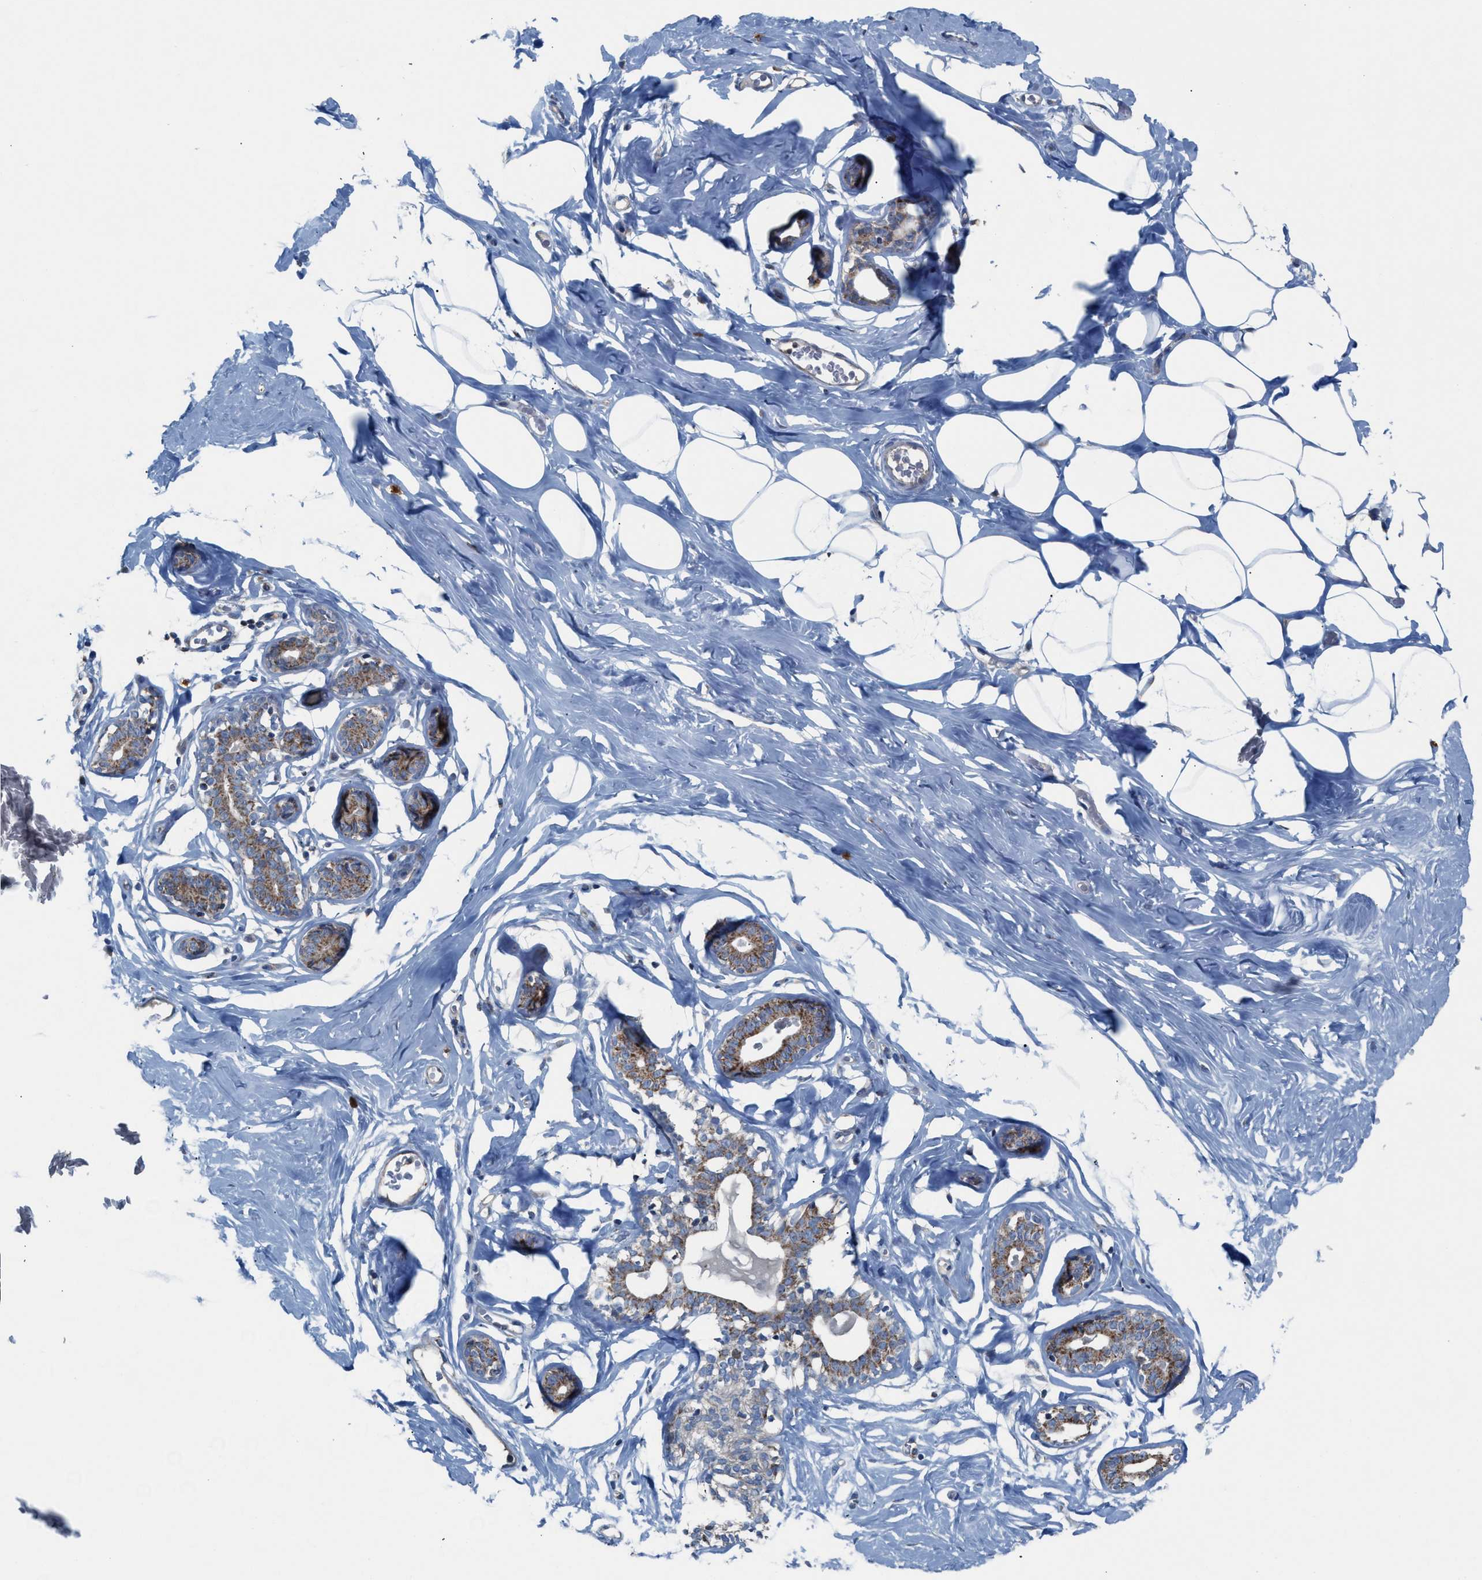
{"staining": {"intensity": "negative", "quantity": "none", "location": "none"}, "tissue": "adipose tissue", "cell_type": "Adipocytes", "image_type": "normal", "snomed": [{"axis": "morphology", "description": "Normal tissue, NOS"}, {"axis": "morphology", "description": "Fibrosis, NOS"}, {"axis": "topography", "description": "Breast"}, {"axis": "topography", "description": "Adipose tissue"}], "caption": "DAB immunohistochemical staining of unremarkable human adipose tissue displays no significant staining in adipocytes.", "gene": "MRM1", "patient": {"sex": "female", "age": 39}}